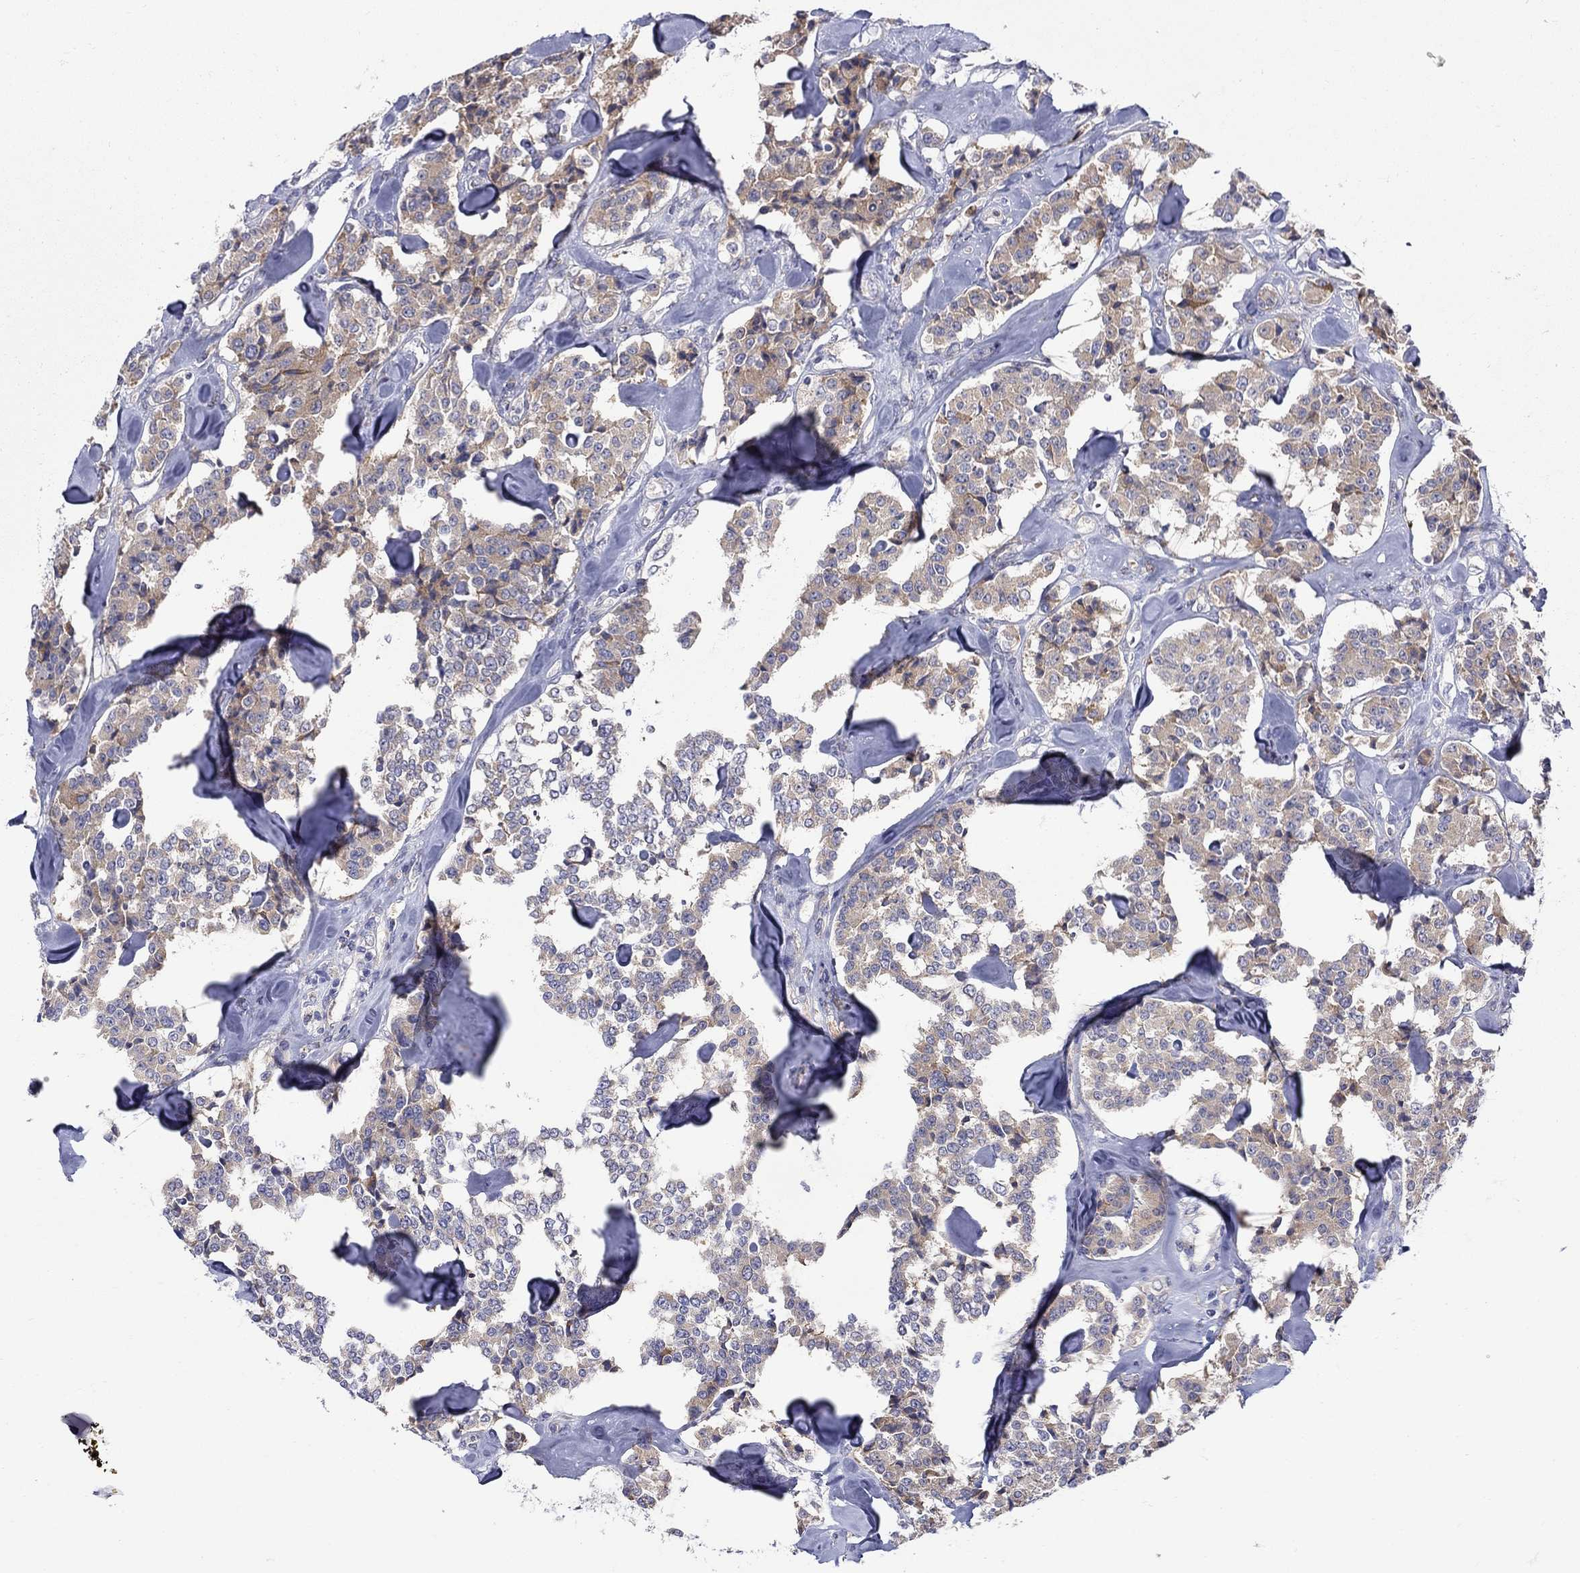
{"staining": {"intensity": "weak", "quantity": ">75%", "location": "cytoplasmic/membranous"}, "tissue": "carcinoid", "cell_type": "Tumor cells", "image_type": "cancer", "snomed": [{"axis": "morphology", "description": "Carcinoid, malignant, NOS"}, {"axis": "topography", "description": "Pancreas"}], "caption": "Carcinoid (malignant) stained with DAB immunohistochemistry (IHC) exhibits low levels of weak cytoplasmic/membranous staining in about >75% of tumor cells.", "gene": "QRFPR", "patient": {"sex": "male", "age": 41}}